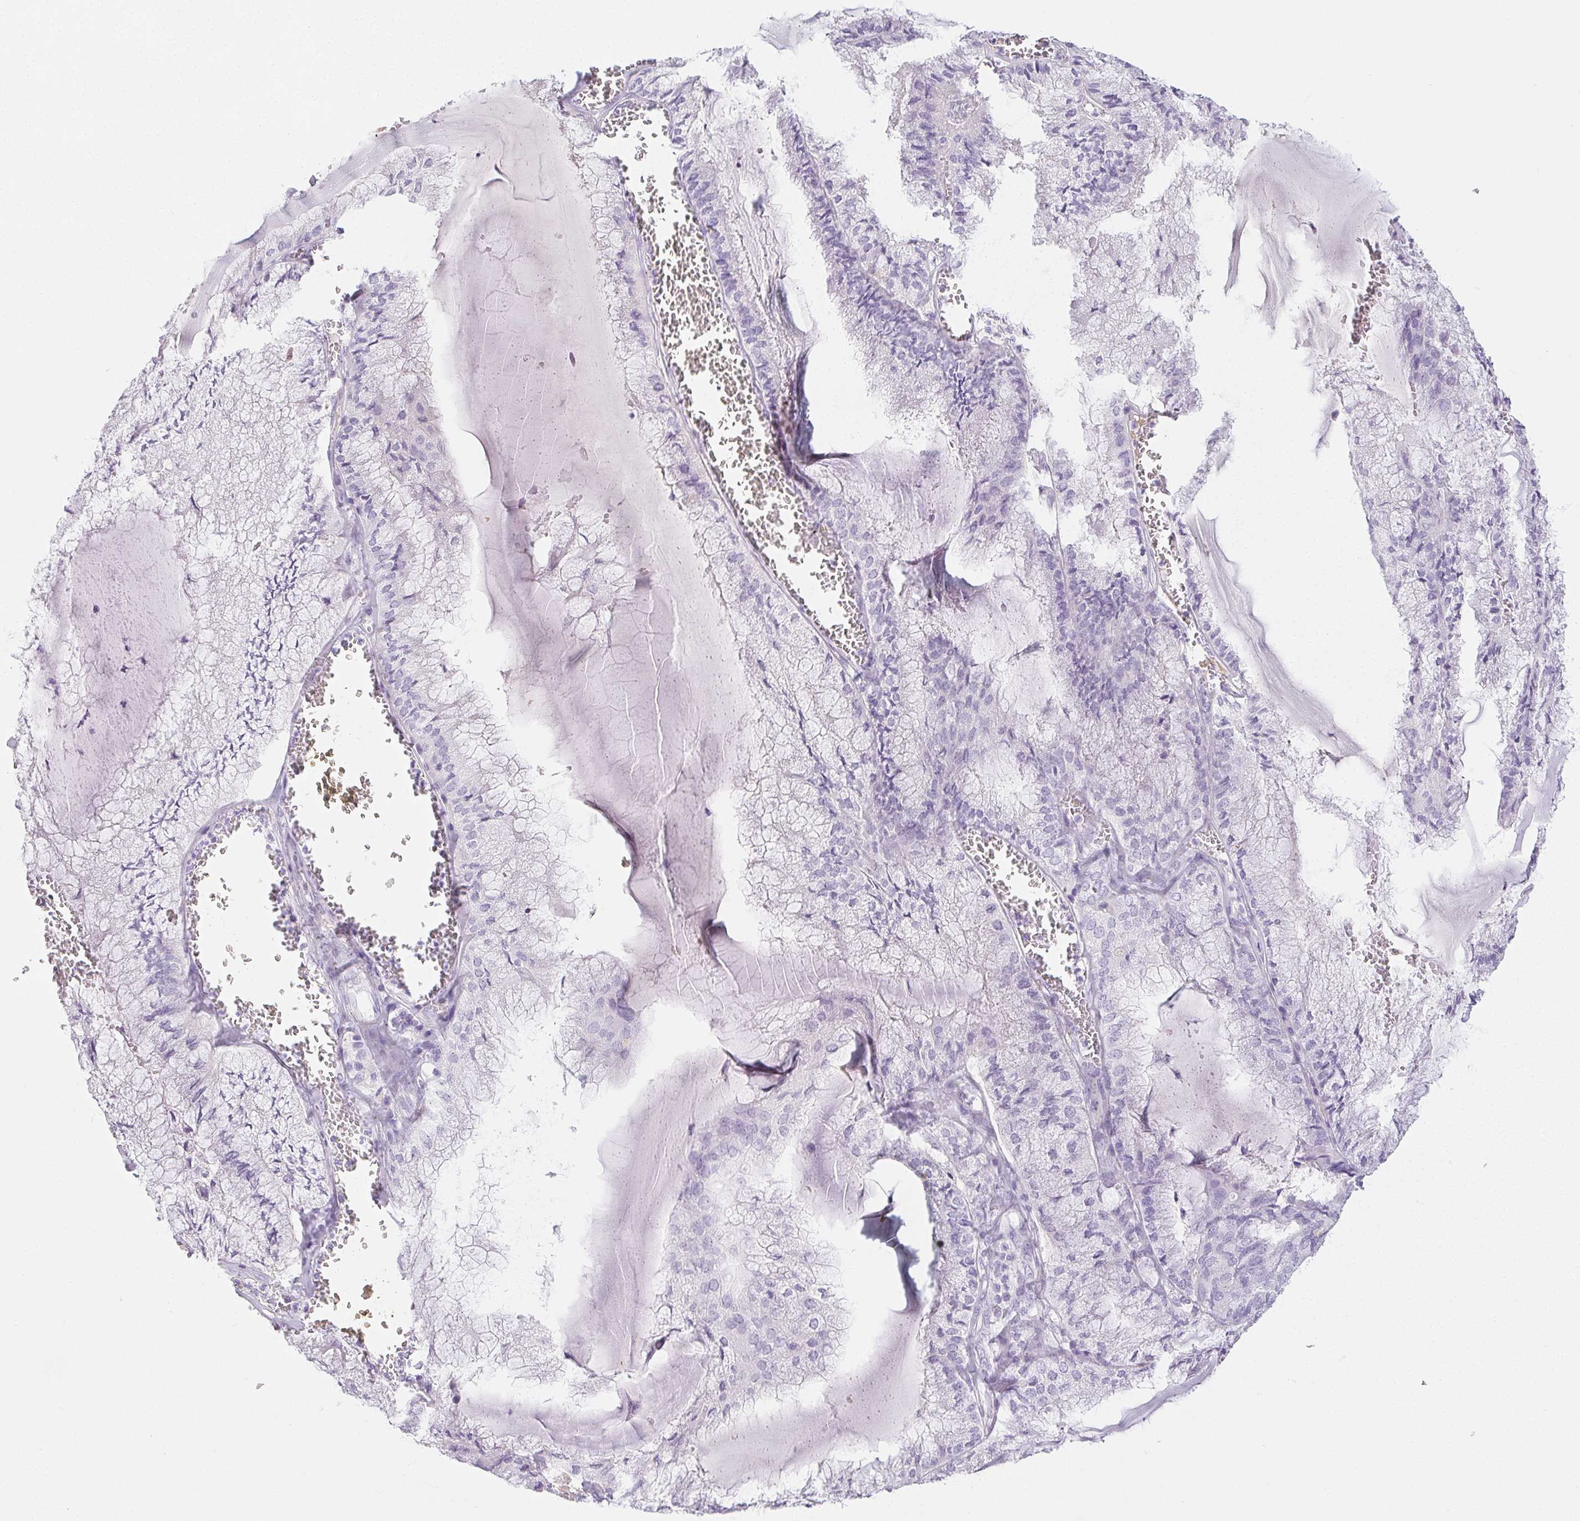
{"staining": {"intensity": "negative", "quantity": "none", "location": "none"}, "tissue": "endometrial cancer", "cell_type": "Tumor cells", "image_type": "cancer", "snomed": [{"axis": "morphology", "description": "Carcinoma, NOS"}, {"axis": "topography", "description": "Endometrium"}], "caption": "Tumor cells show no significant positivity in endometrial cancer.", "gene": "VTN", "patient": {"sex": "female", "age": 62}}